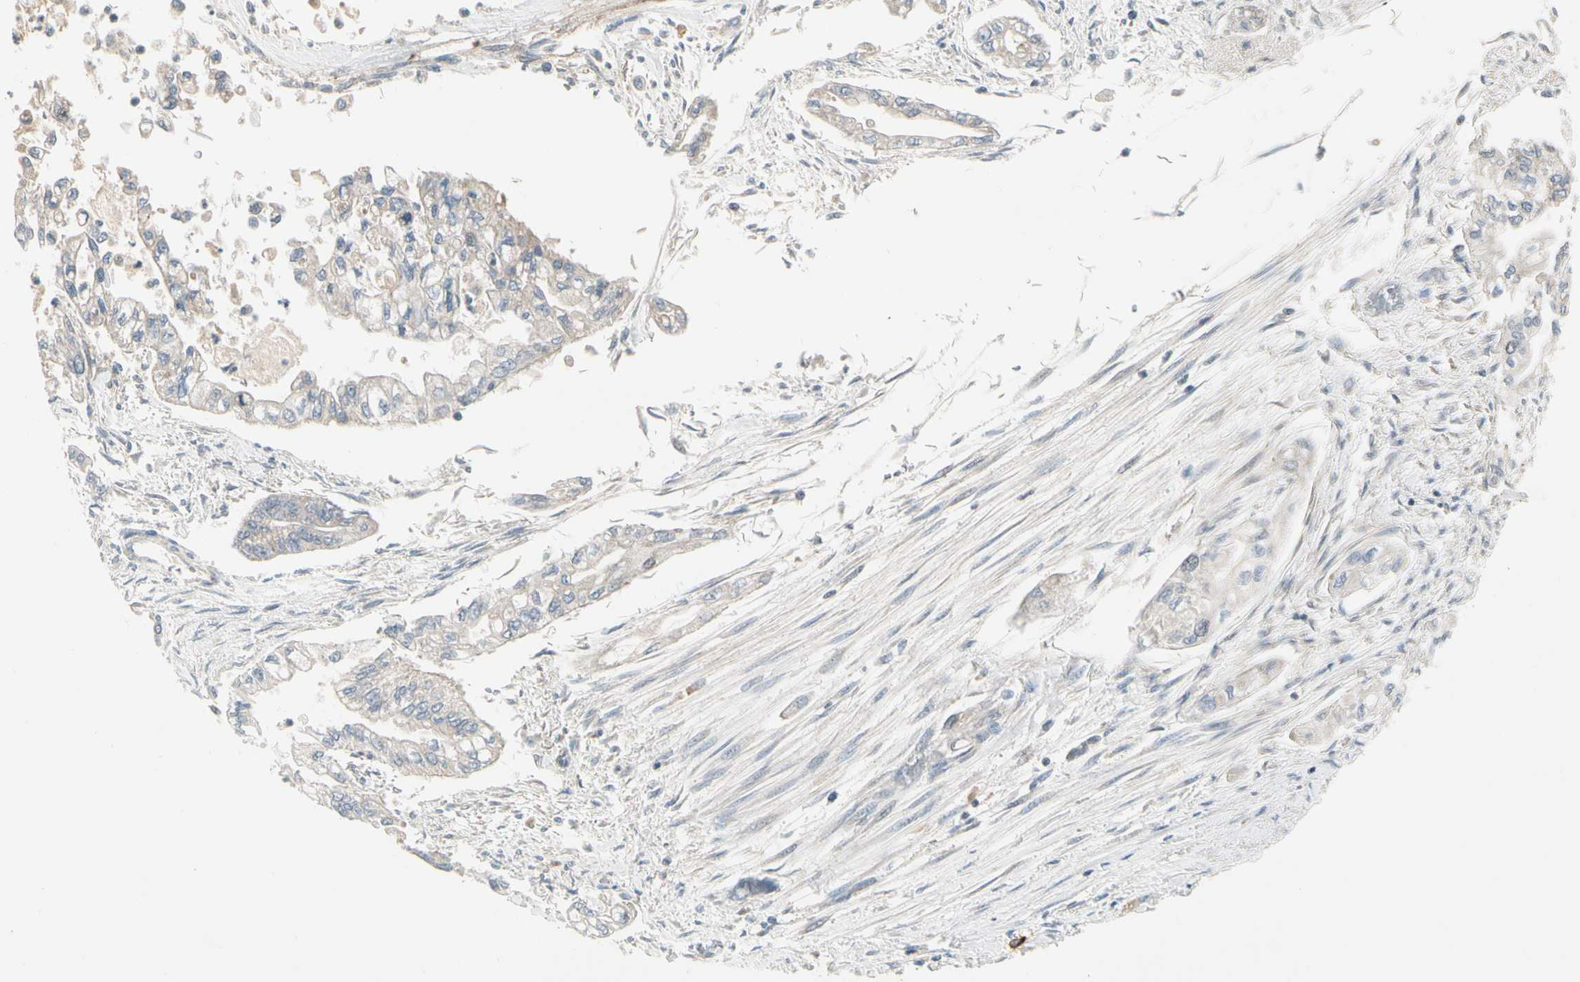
{"staining": {"intensity": "weak", "quantity": "<25%", "location": "cytoplasmic/membranous"}, "tissue": "pancreatic cancer", "cell_type": "Tumor cells", "image_type": "cancer", "snomed": [{"axis": "morphology", "description": "Normal tissue, NOS"}, {"axis": "topography", "description": "Pancreas"}], "caption": "Tumor cells show no significant expression in pancreatic cancer.", "gene": "ICAM5", "patient": {"sex": "male", "age": 42}}